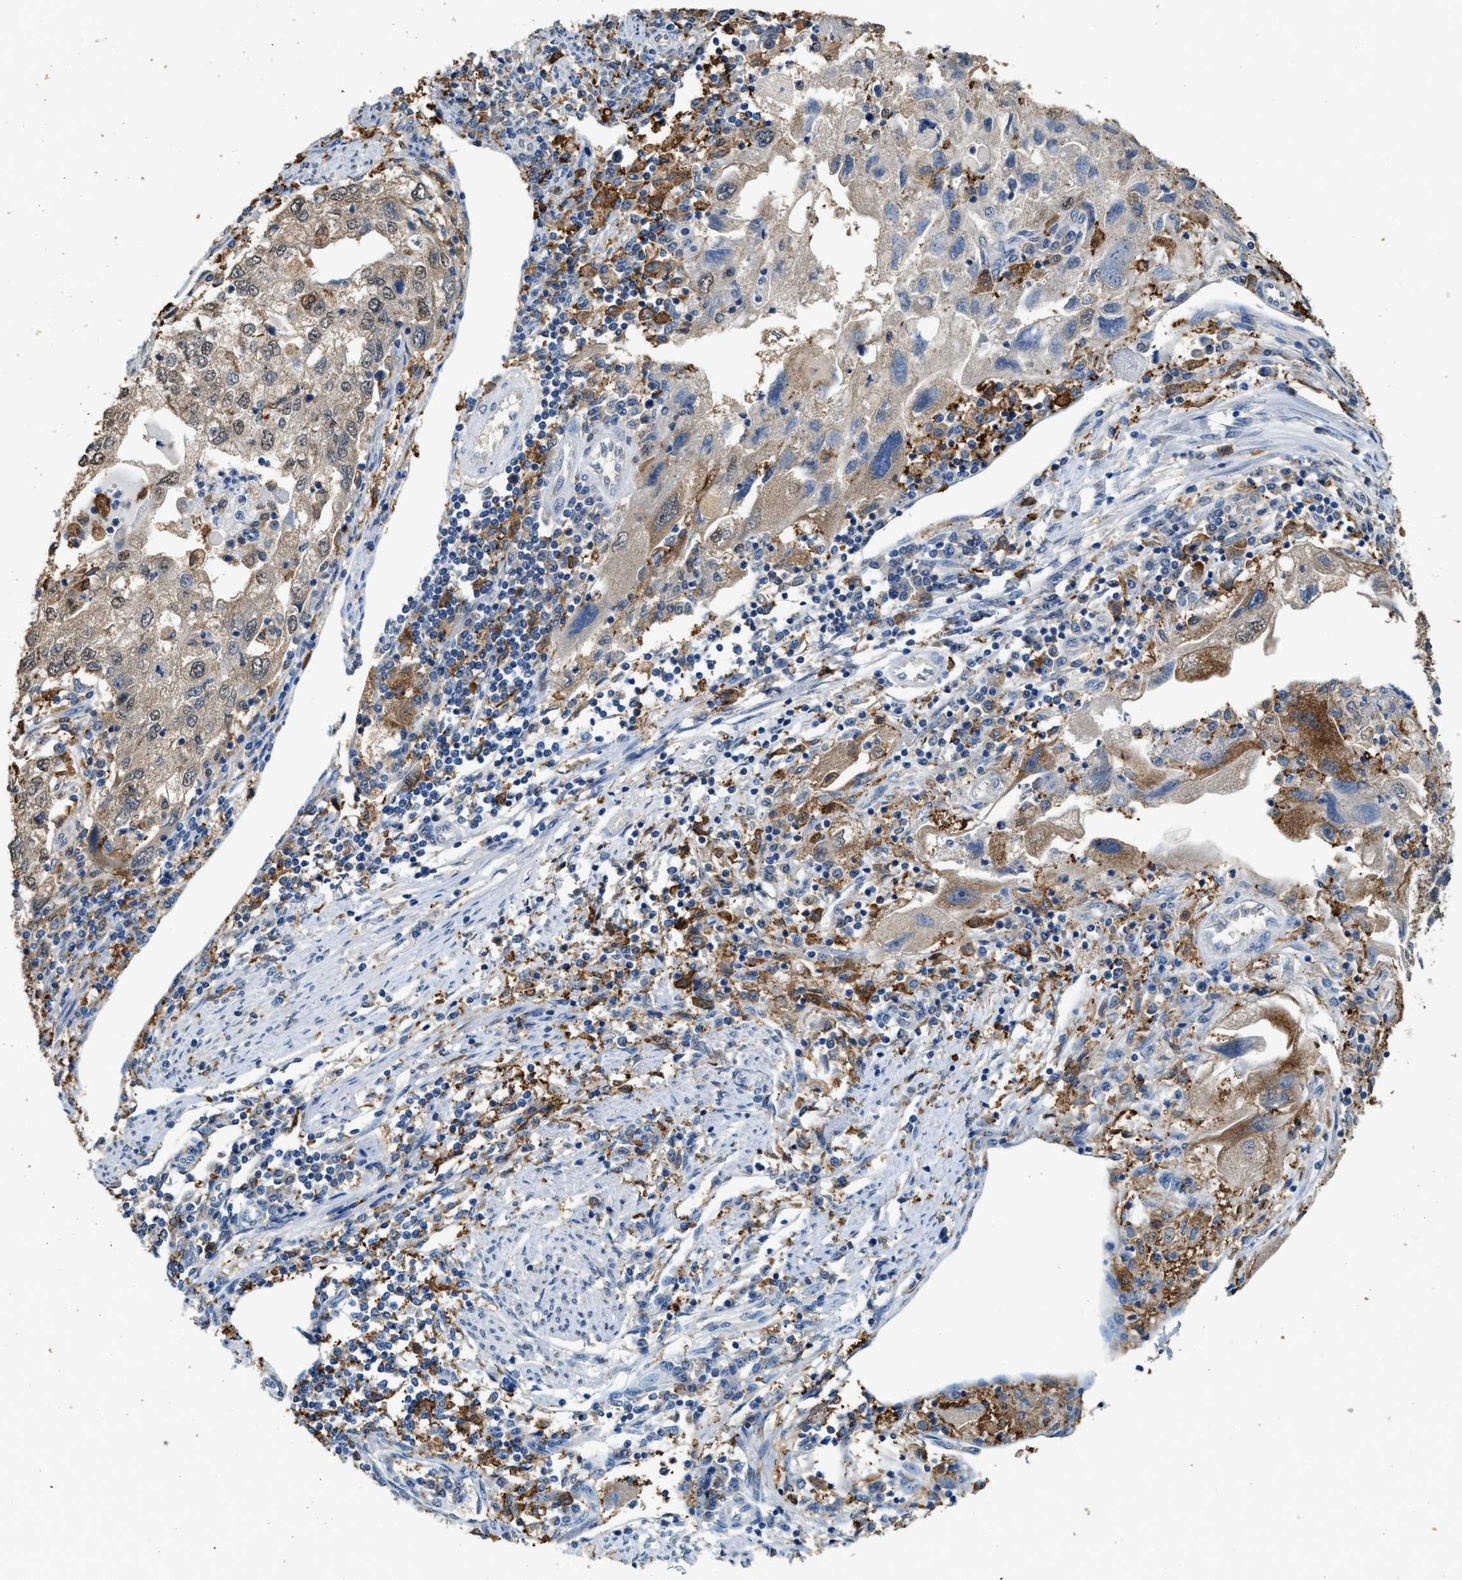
{"staining": {"intensity": "moderate", "quantity": "<25%", "location": "cytoplasmic/membranous"}, "tissue": "endometrial cancer", "cell_type": "Tumor cells", "image_type": "cancer", "snomed": [{"axis": "morphology", "description": "Adenocarcinoma, NOS"}, {"axis": "topography", "description": "Endometrium"}], "caption": "High-power microscopy captured an IHC image of endometrial cancer, revealing moderate cytoplasmic/membranous positivity in about <25% of tumor cells.", "gene": "GCN1", "patient": {"sex": "female", "age": 49}}